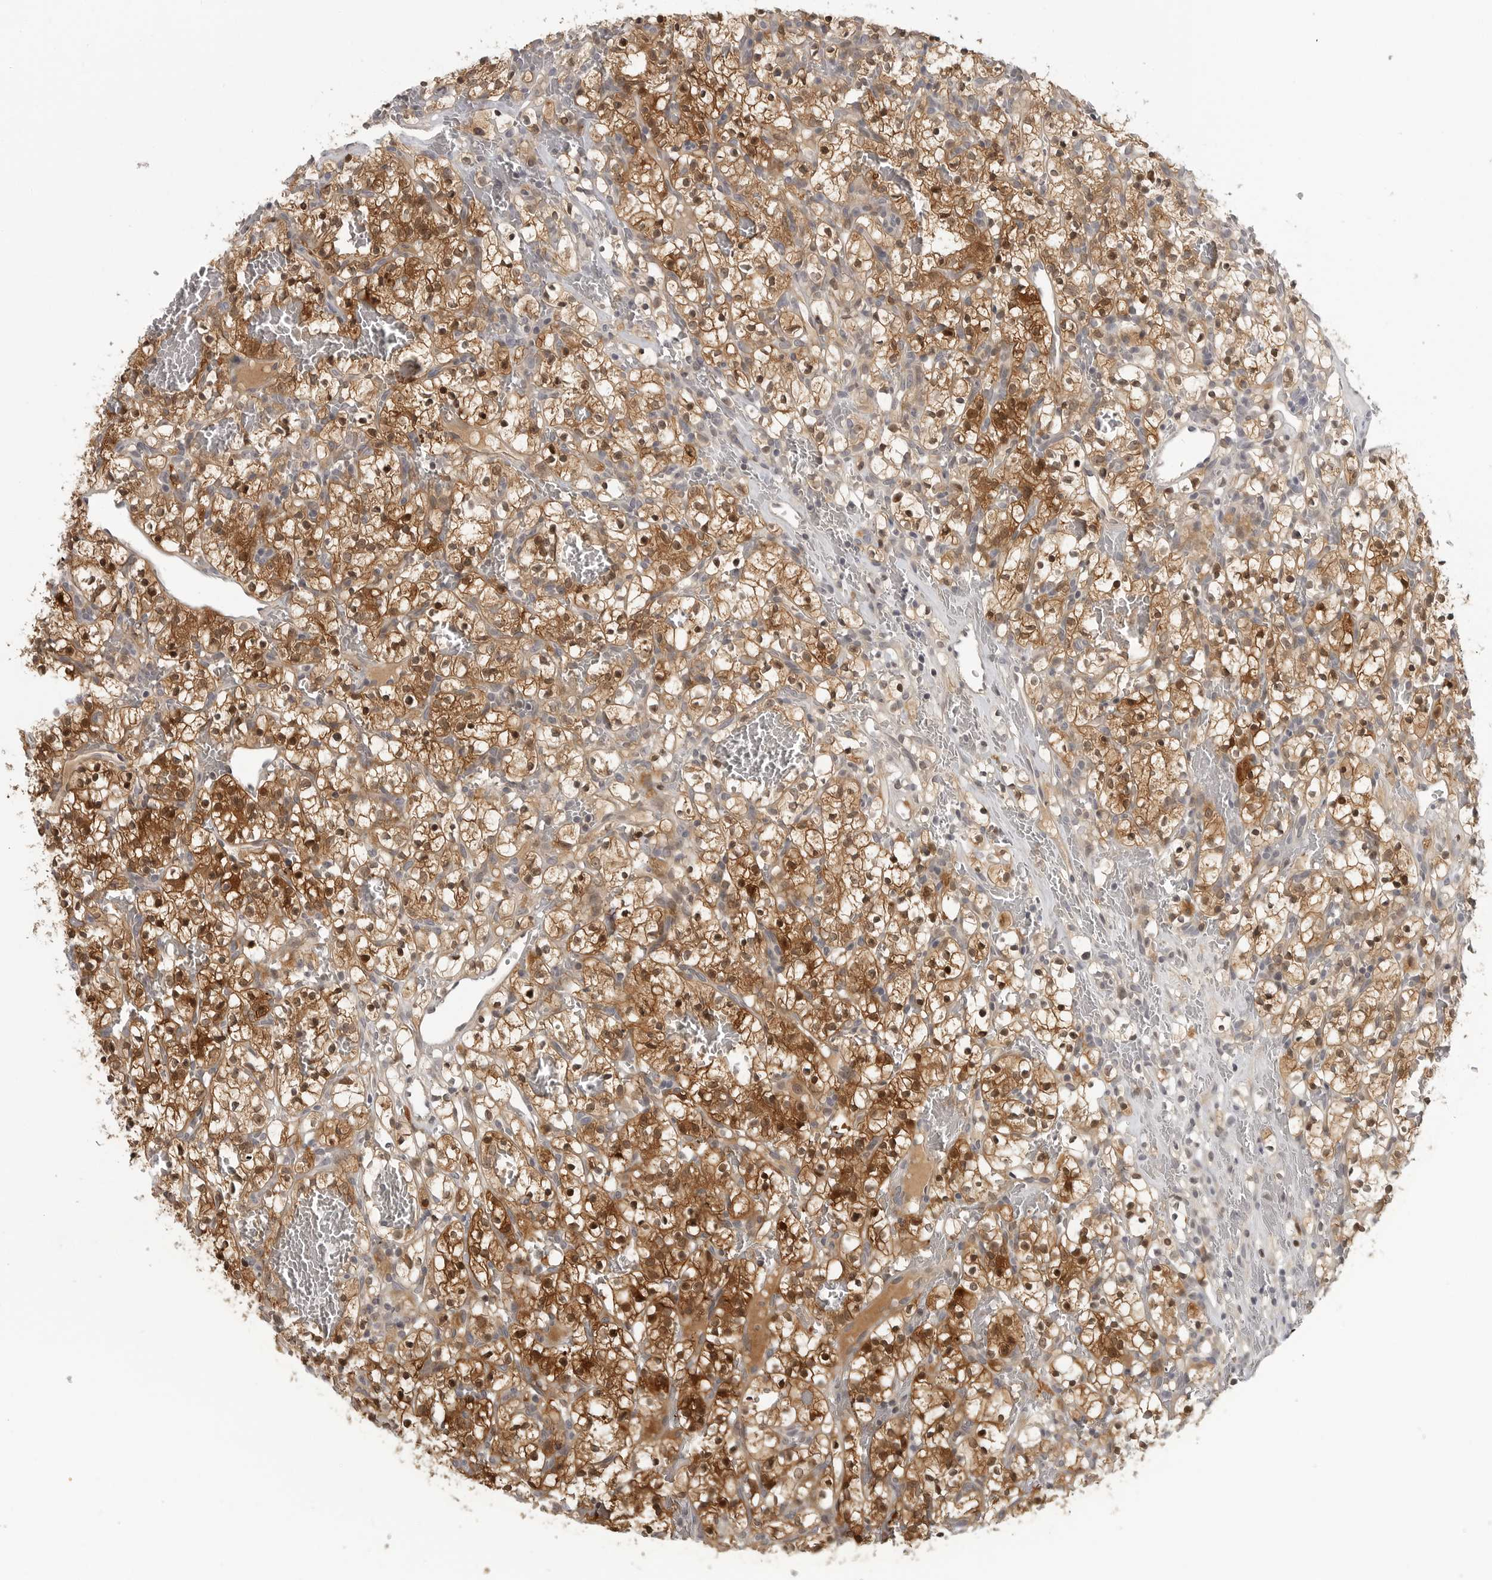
{"staining": {"intensity": "strong", "quantity": ">75%", "location": "cytoplasmic/membranous,nuclear"}, "tissue": "renal cancer", "cell_type": "Tumor cells", "image_type": "cancer", "snomed": [{"axis": "morphology", "description": "Adenocarcinoma, NOS"}, {"axis": "topography", "description": "Kidney"}], "caption": "Immunohistochemical staining of renal cancer demonstrates high levels of strong cytoplasmic/membranous and nuclear positivity in about >75% of tumor cells. (DAB (3,3'-diaminobenzidine) IHC, brown staining for protein, blue staining for nuclei).", "gene": "CTIF", "patient": {"sex": "female", "age": 57}}